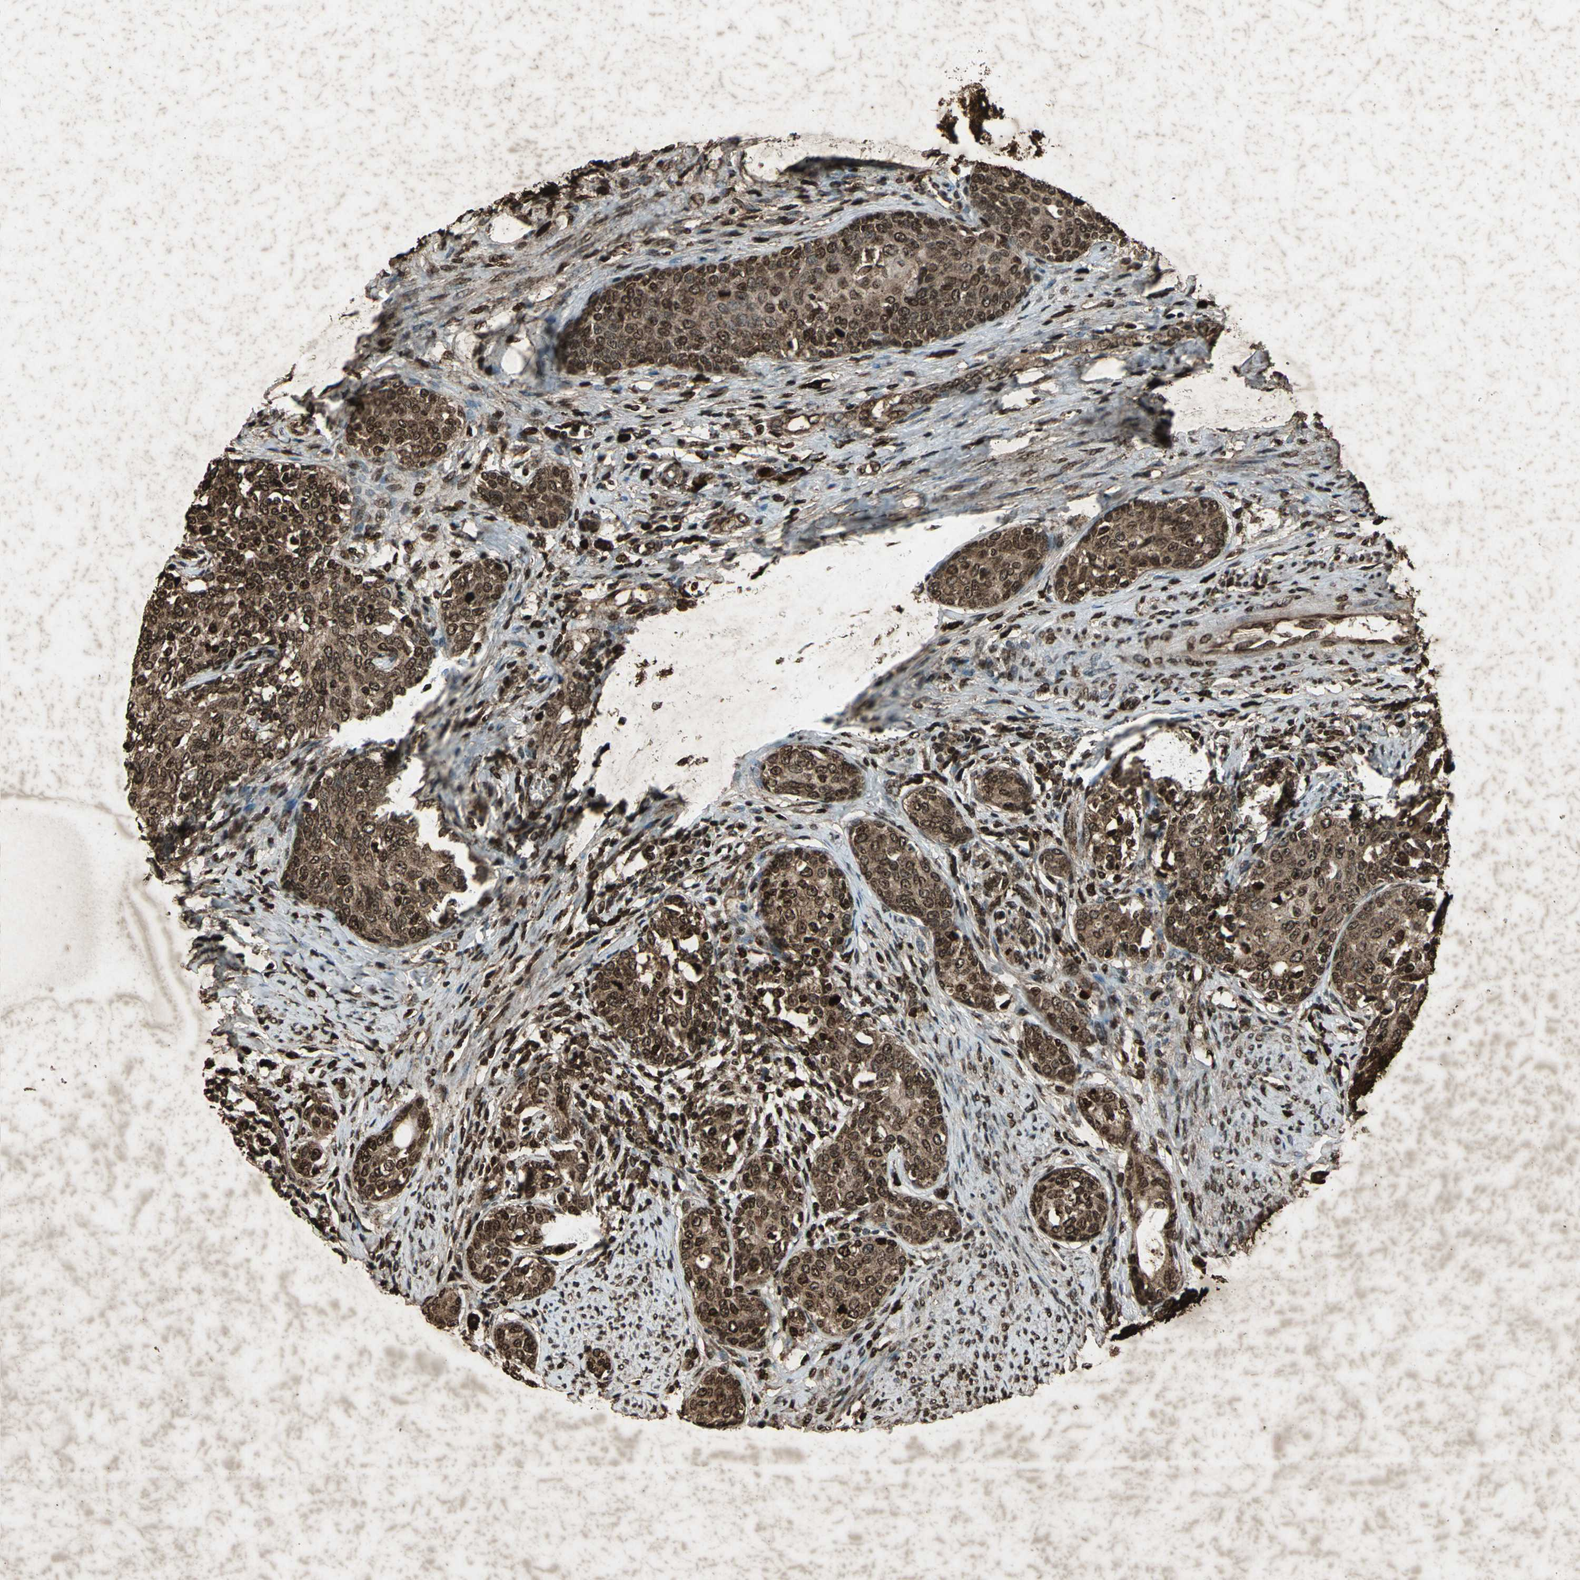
{"staining": {"intensity": "strong", "quantity": ">75%", "location": "cytoplasmic/membranous,nuclear"}, "tissue": "cervical cancer", "cell_type": "Tumor cells", "image_type": "cancer", "snomed": [{"axis": "morphology", "description": "Squamous cell carcinoma, NOS"}, {"axis": "morphology", "description": "Adenocarcinoma, NOS"}, {"axis": "topography", "description": "Cervix"}], "caption": "Protein expression analysis of human squamous cell carcinoma (cervical) reveals strong cytoplasmic/membranous and nuclear expression in about >75% of tumor cells.", "gene": "SEPTIN4", "patient": {"sex": "female", "age": 52}}